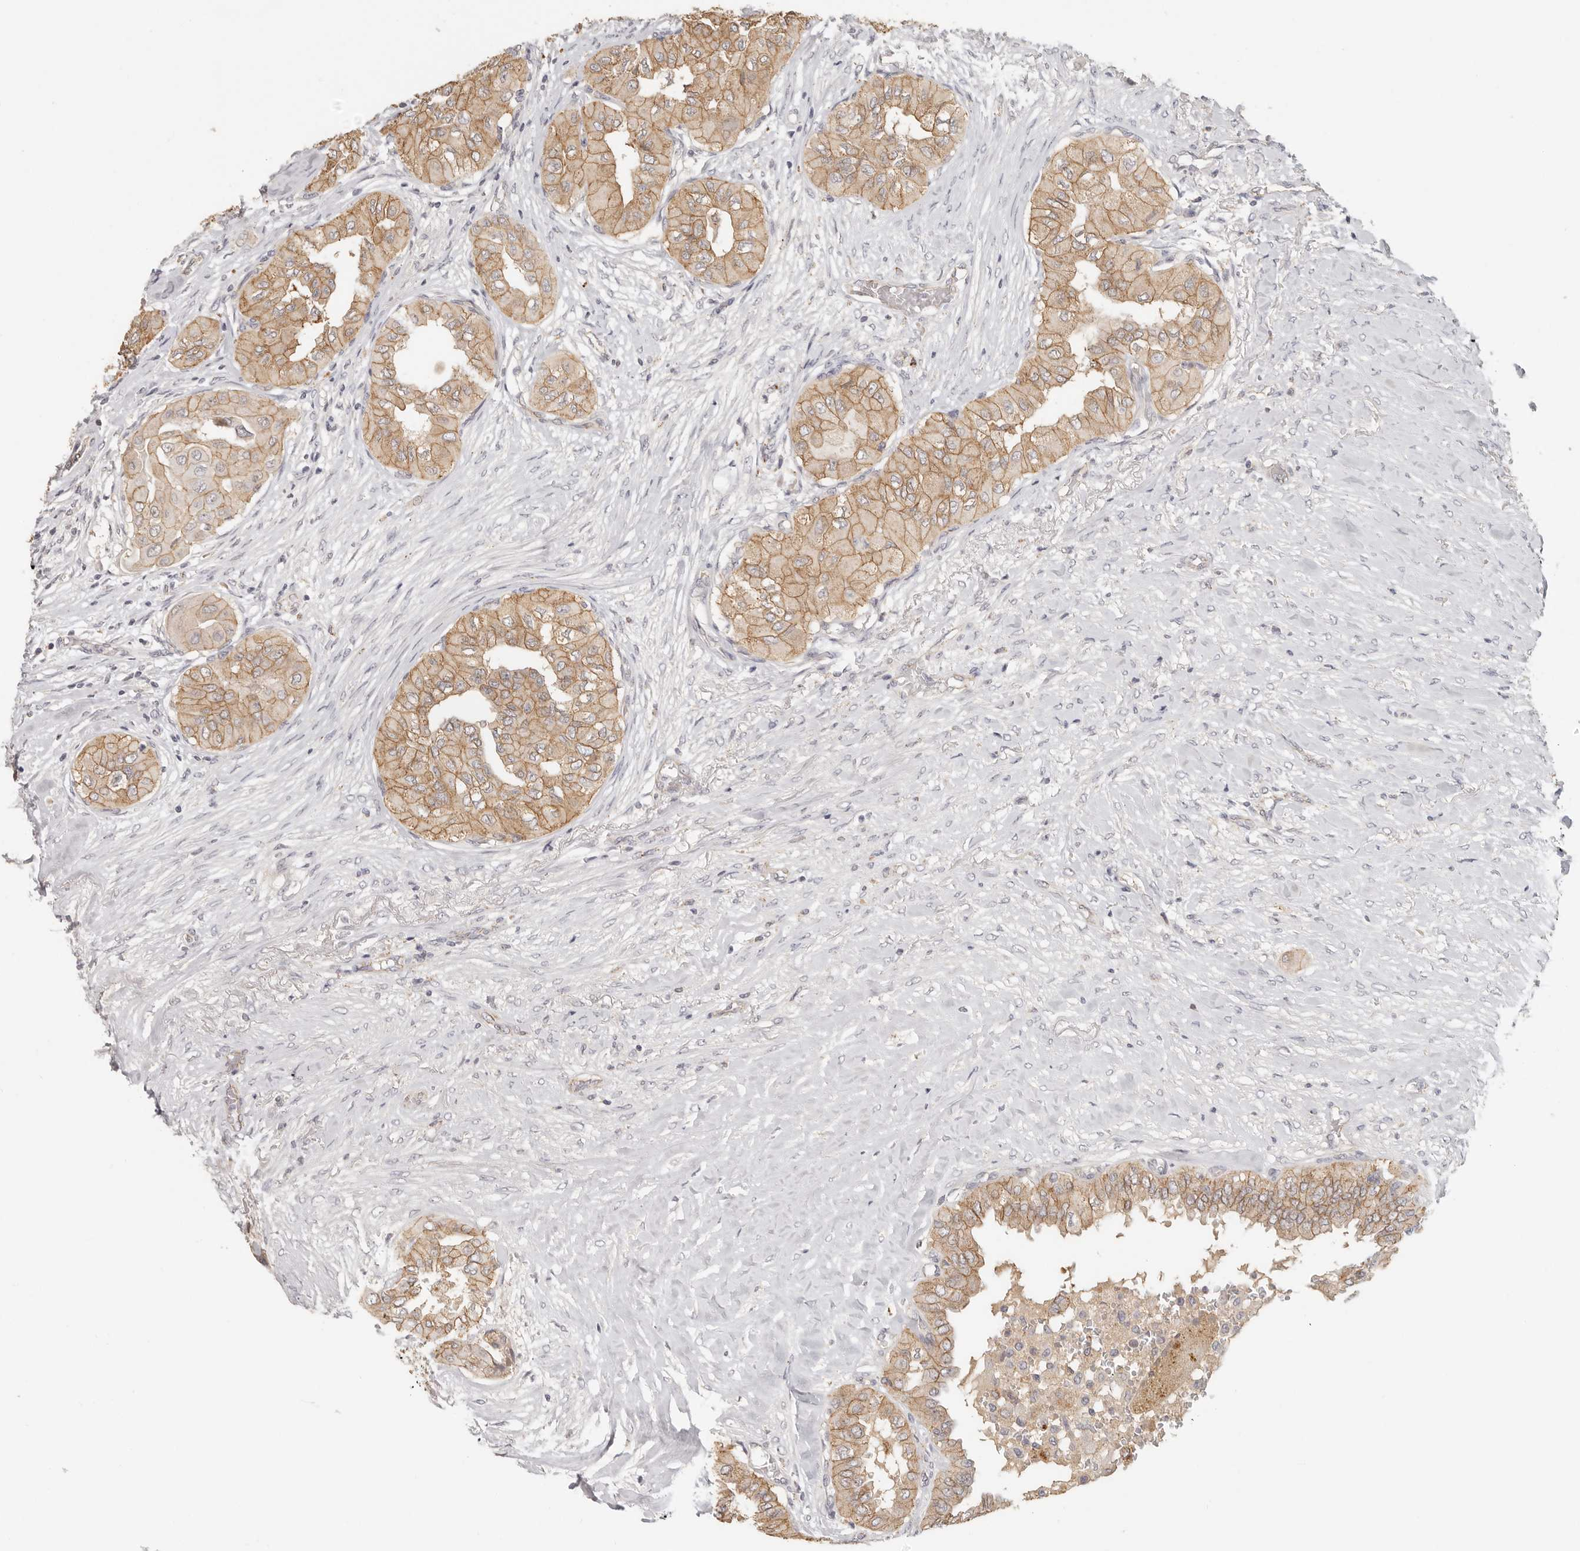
{"staining": {"intensity": "moderate", "quantity": ">75%", "location": "cytoplasmic/membranous"}, "tissue": "thyroid cancer", "cell_type": "Tumor cells", "image_type": "cancer", "snomed": [{"axis": "morphology", "description": "Papillary adenocarcinoma, NOS"}, {"axis": "topography", "description": "Thyroid gland"}], "caption": "Immunohistochemical staining of thyroid cancer demonstrates medium levels of moderate cytoplasmic/membranous positivity in approximately >75% of tumor cells. The staining is performed using DAB brown chromogen to label protein expression. The nuclei are counter-stained blue using hematoxylin.", "gene": "ANXA9", "patient": {"sex": "female", "age": 59}}